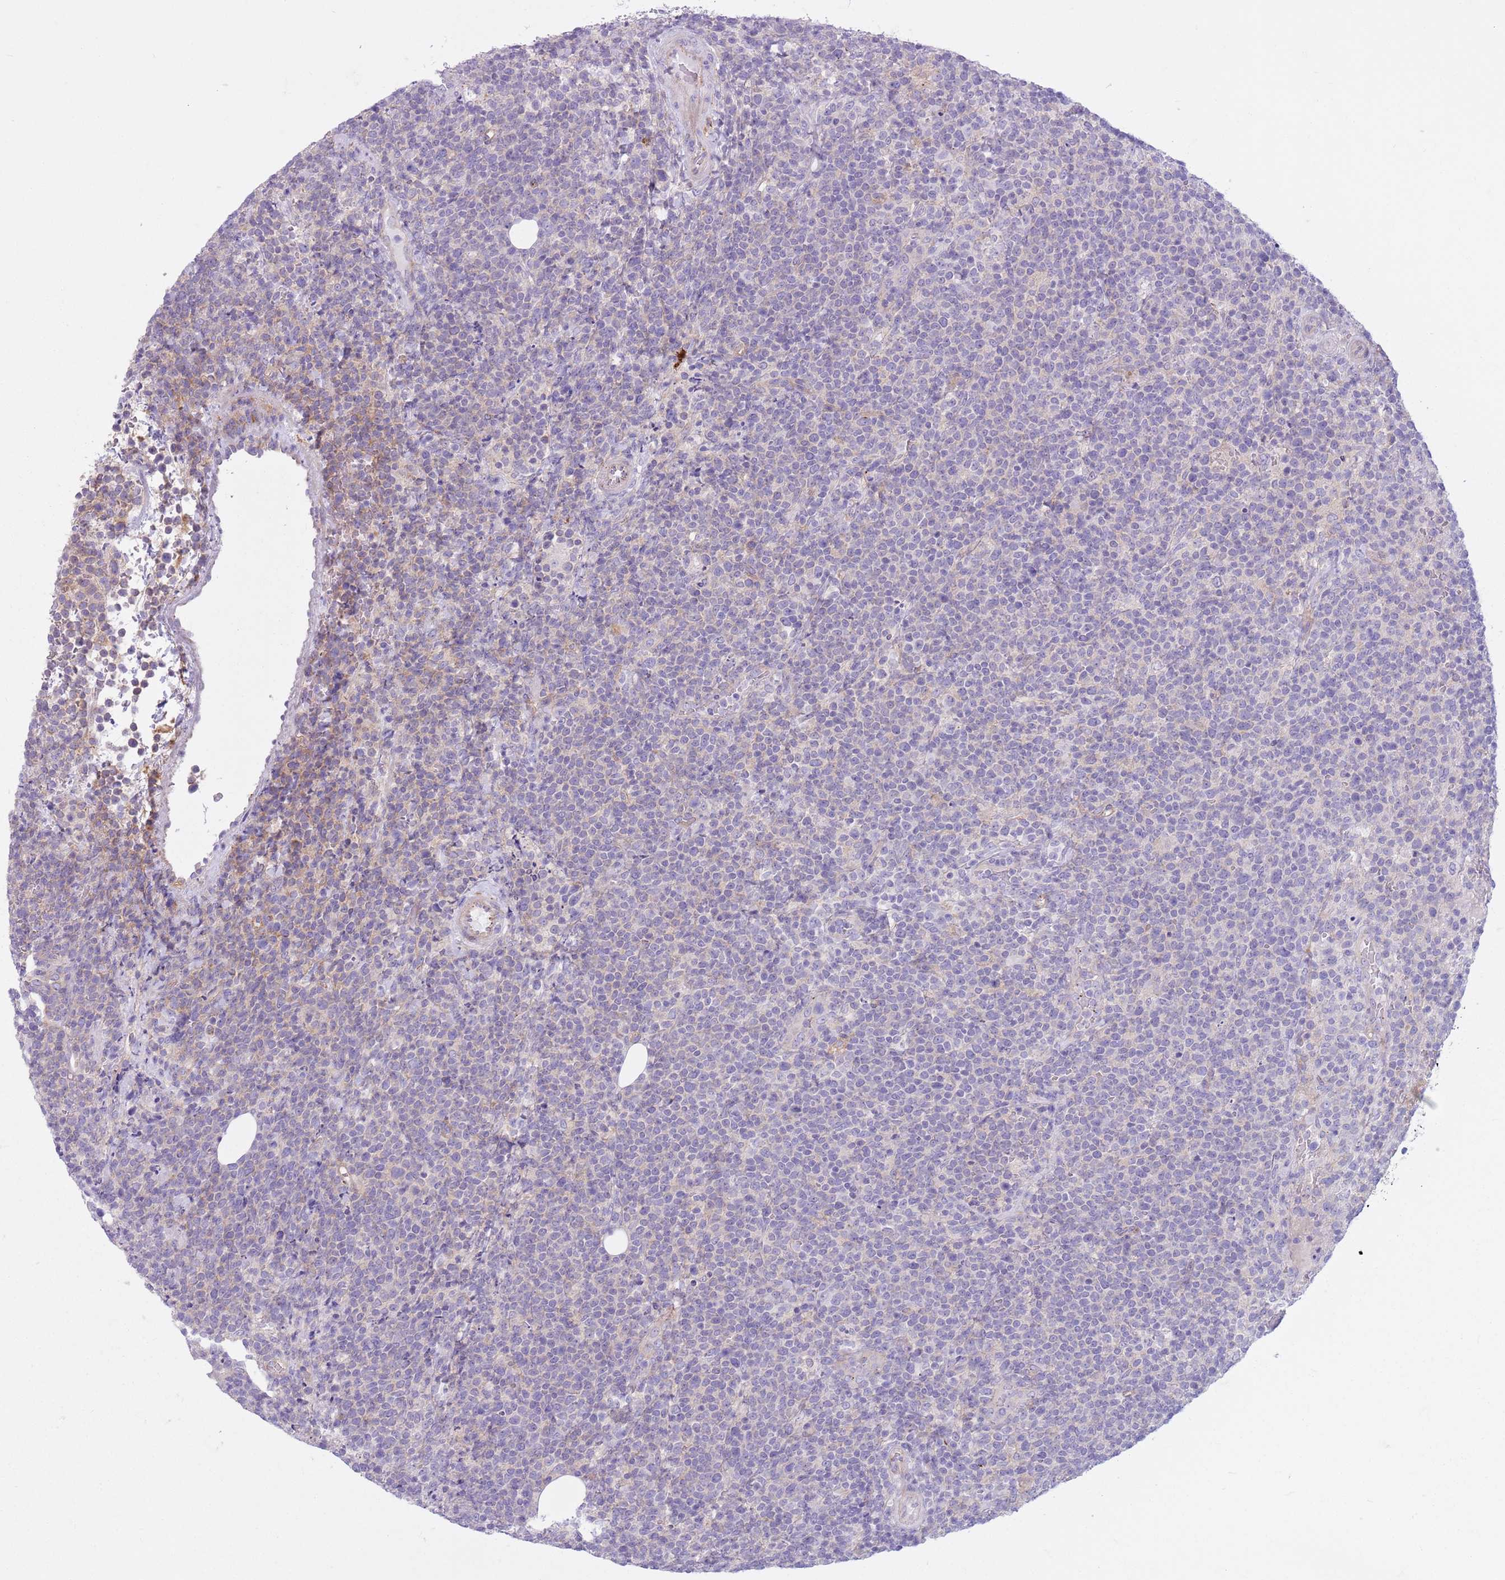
{"staining": {"intensity": "negative", "quantity": "none", "location": "none"}, "tissue": "lymphoma", "cell_type": "Tumor cells", "image_type": "cancer", "snomed": [{"axis": "morphology", "description": "Malignant lymphoma, non-Hodgkin's type, High grade"}, {"axis": "topography", "description": "Lymph node"}], "caption": "Human malignant lymphoma, non-Hodgkin's type (high-grade) stained for a protein using IHC shows no positivity in tumor cells.", "gene": "SNX6", "patient": {"sex": "male", "age": 61}}